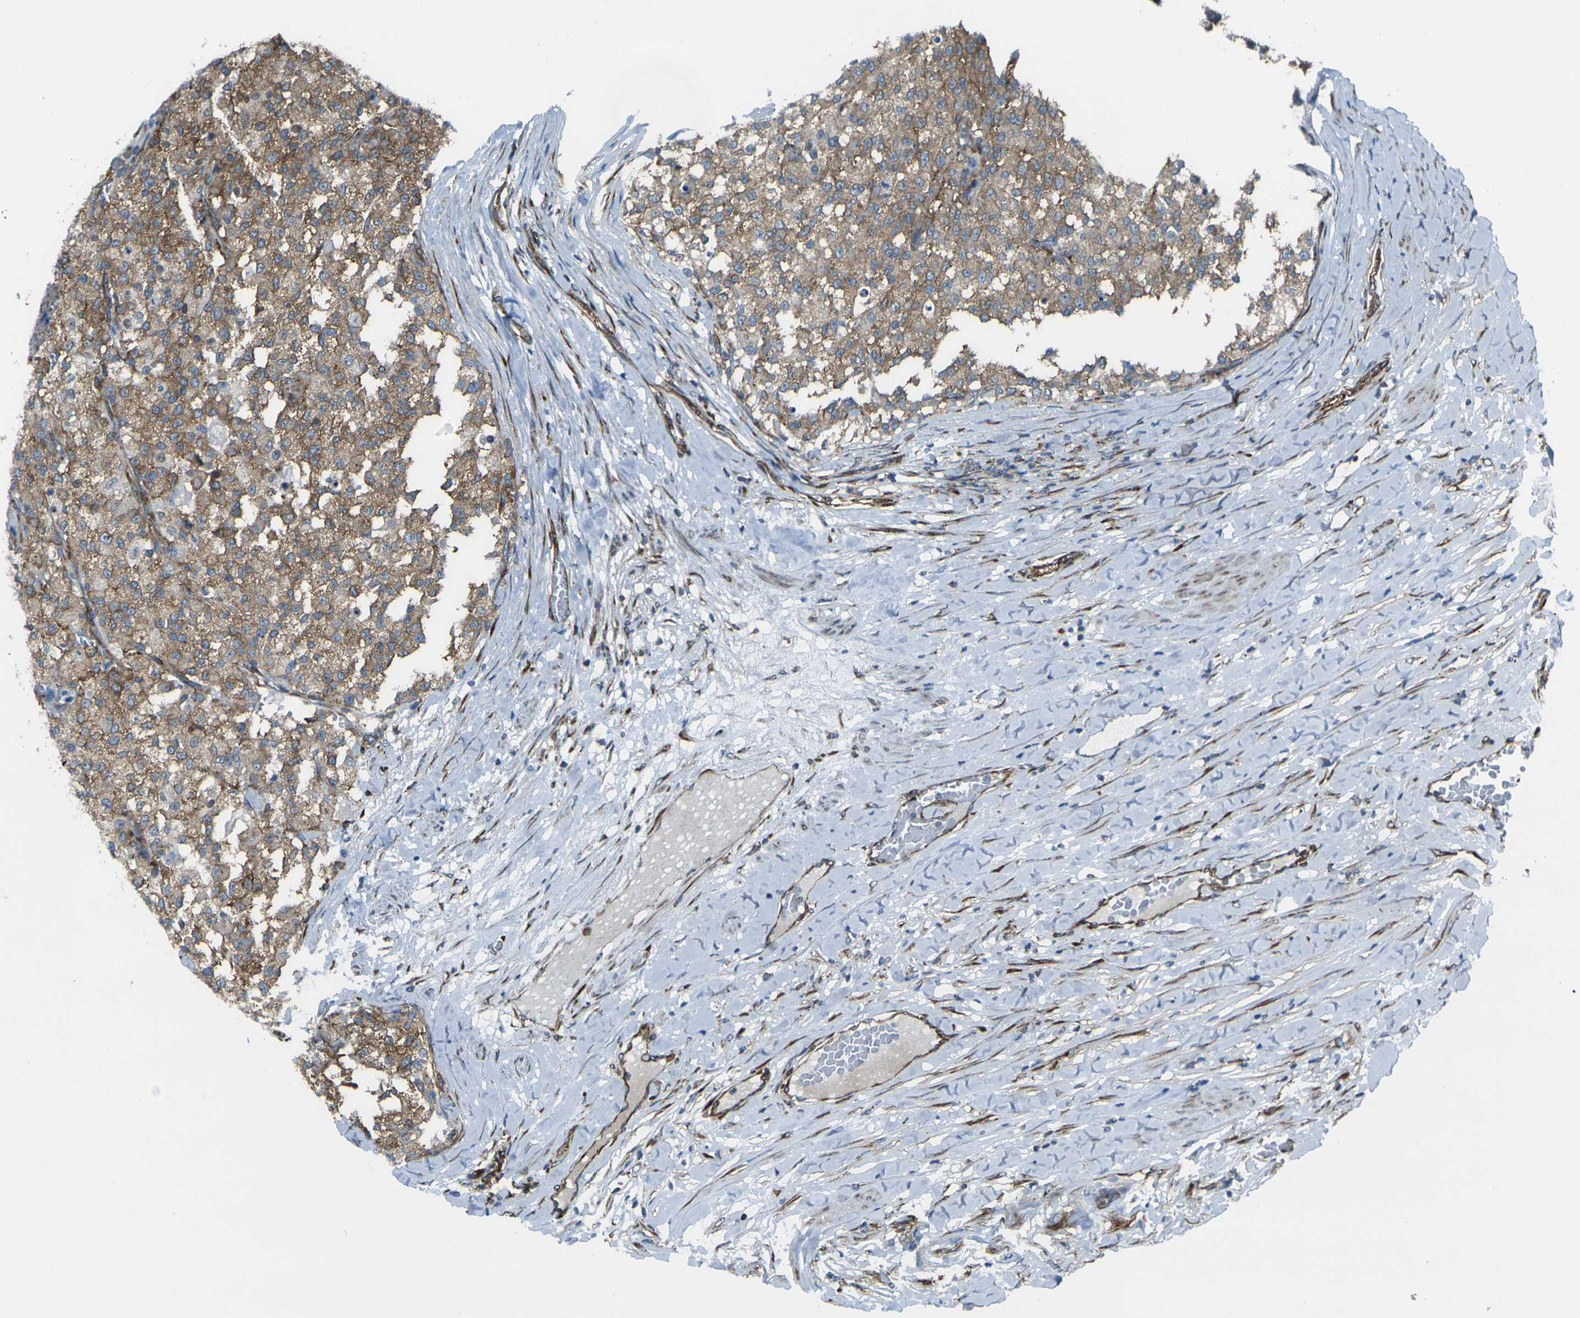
{"staining": {"intensity": "moderate", "quantity": ">75%", "location": "cytoplasmic/membranous"}, "tissue": "testis cancer", "cell_type": "Tumor cells", "image_type": "cancer", "snomed": [{"axis": "morphology", "description": "Seminoma, NOS"}, {"axis": "topography", "description": "Testis"}], "caption": "Immunohistochemical staining of human testis cancer demonstrates medium levels of moderate cytoplasmic/membranous positivity in approximately >75% of tumor cells.", "gene": "CELSR2", "patient": {"sex": "male", "age": 59}}